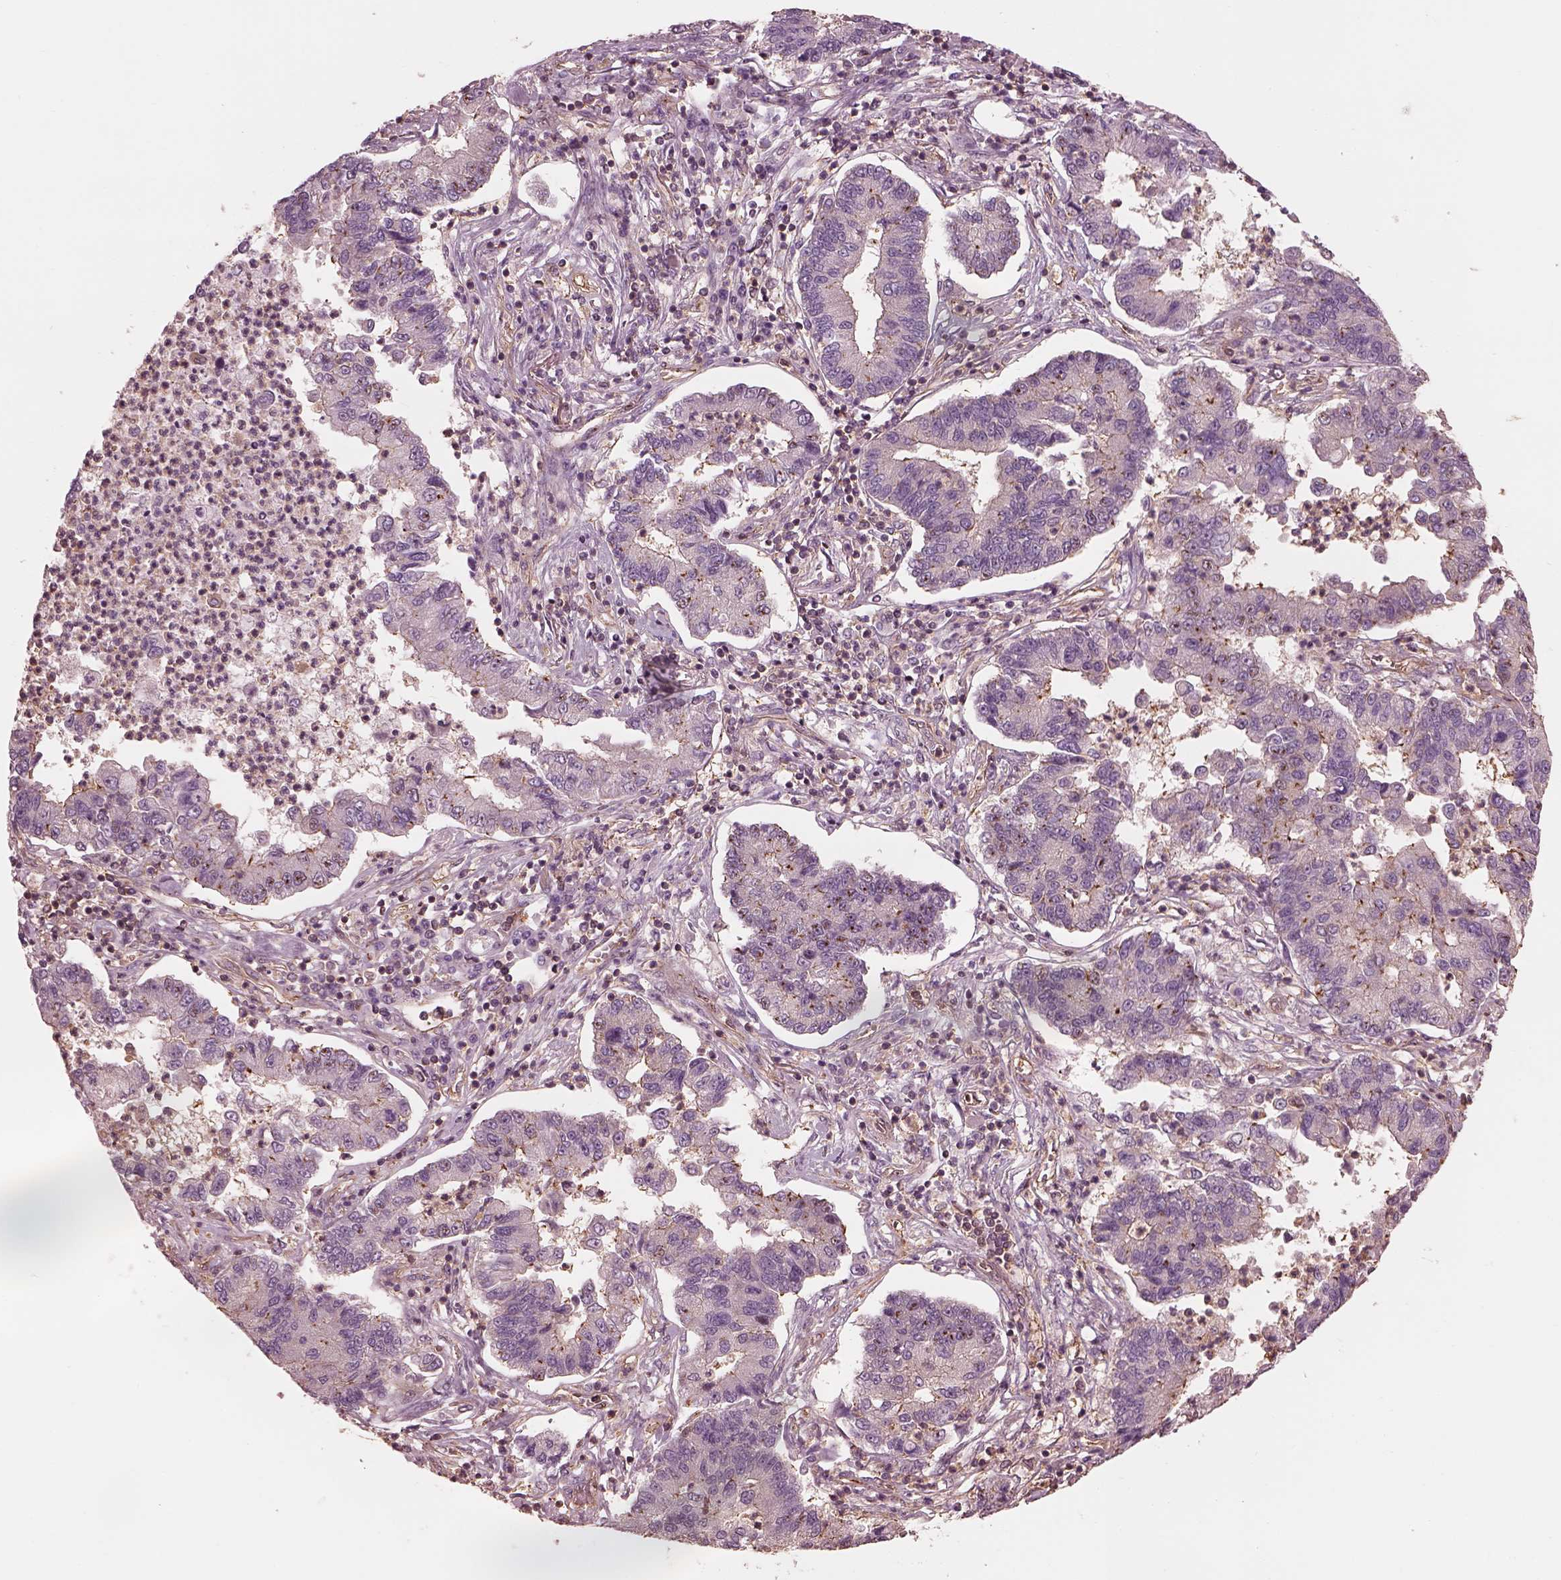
{"staining": {"intensity": "negative", "quantity": "none", "location": "none"}, "tissue": "lung cancer", "cell_type": "Tumor cells", "image_type": "cancer", "snomed": [{"axis": "morphology", "description": "Adenocarcinoma, NOS"}, {"axis": "topography", "description": "Lung"}], "caption": "The IHC micrograph has no significant staining in tumor cells of lung adenocarcinoma tissue.", "gene": "STK33", "patient": {"sex": "female", "age": 57}}